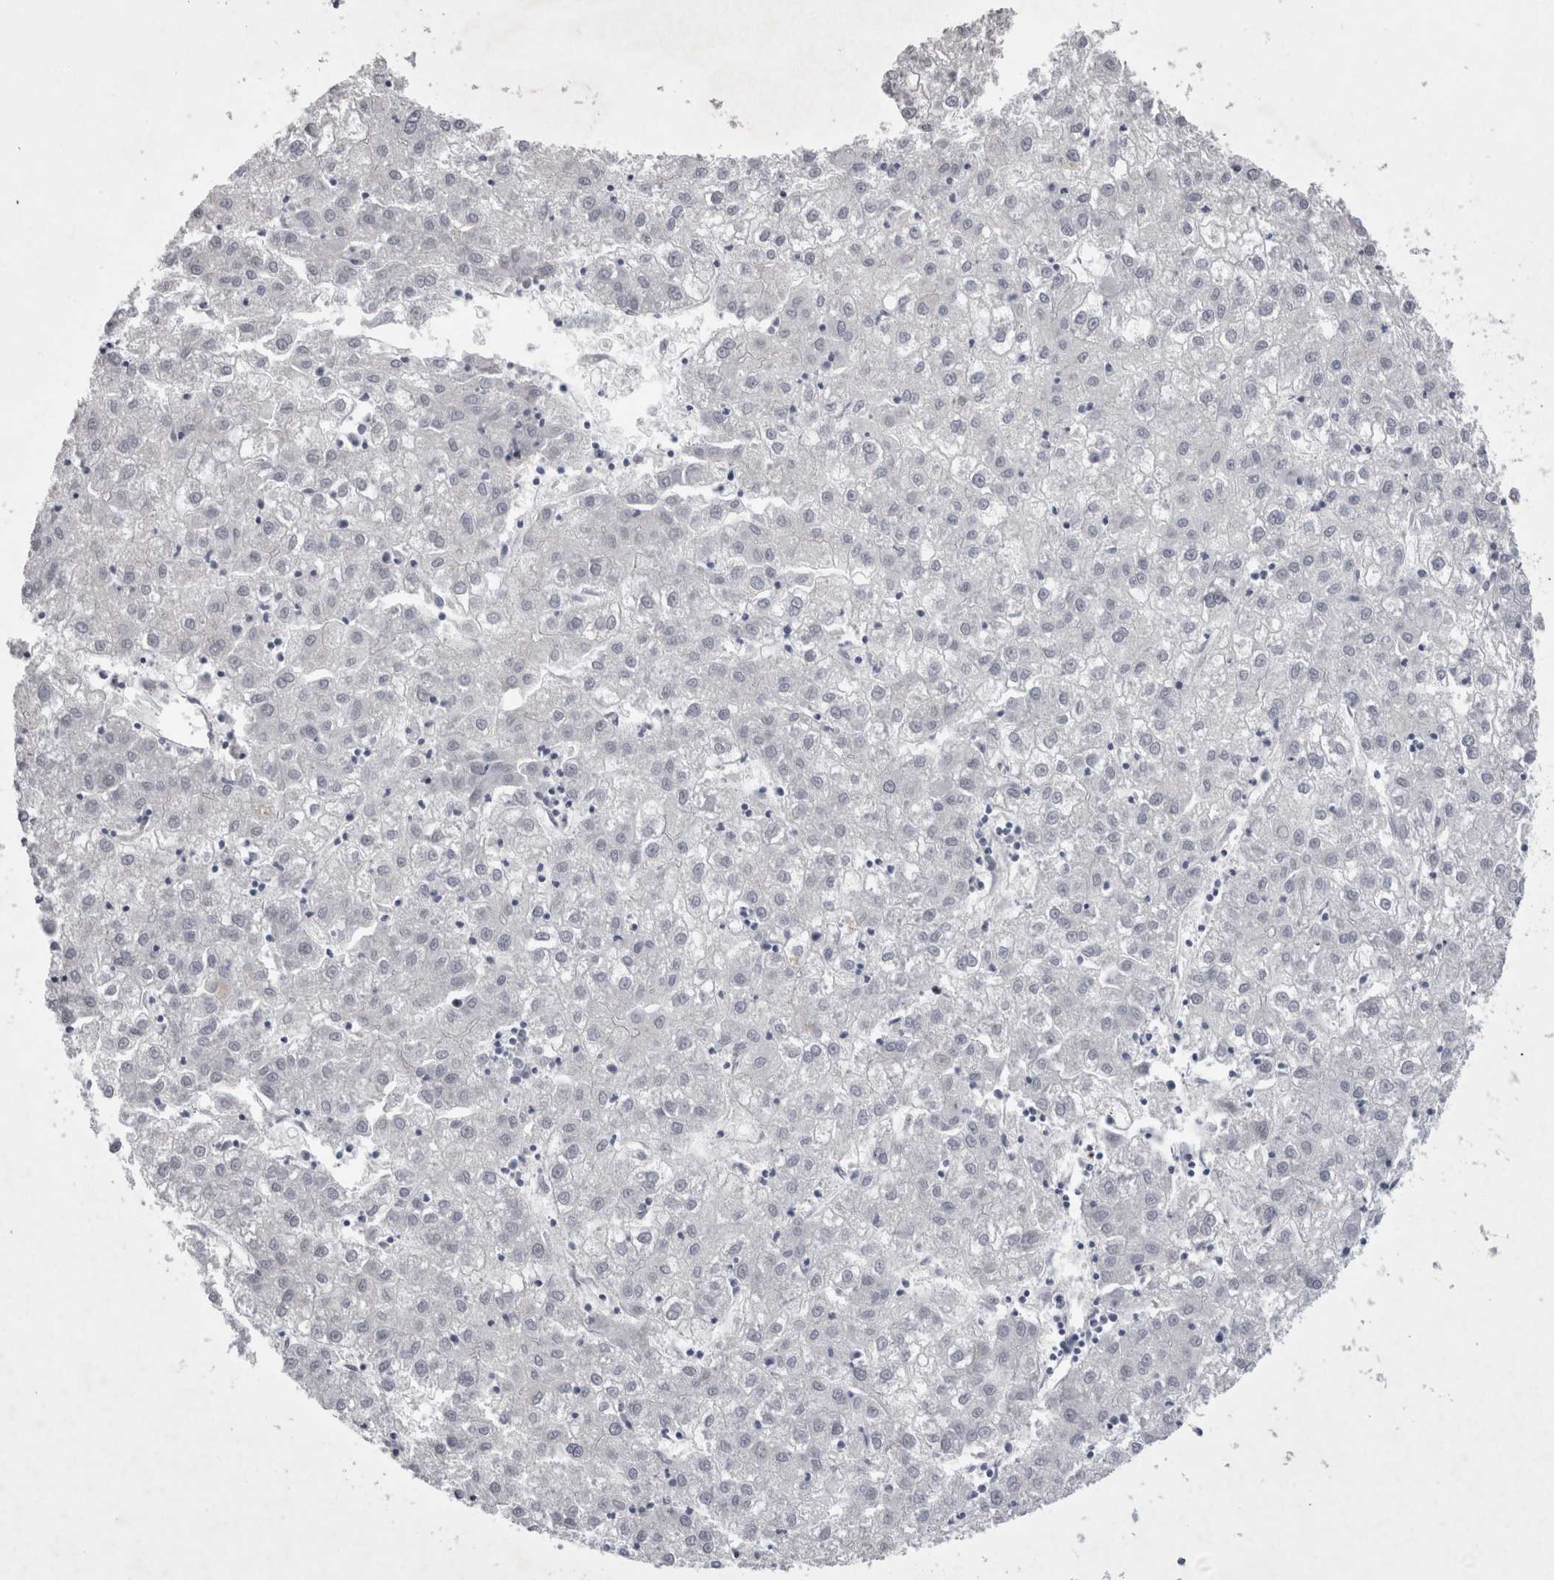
{"staining": {"intensity": "negative", "quantity": "none", "location": "none"}, "tissue": "liver cancer", "cell_type": "Tumor cells", "image_type": "cancer", "snomed": [{"axis": "morphology", "description": "Carcinoma, Hepatocellular, NOS"}, {"axis": "topography", "description": "Liver"}], "caption": "High power microscopy image of an immunohistochemistry (IHC) image of liver cancer (hepatocellular carcinoma), revealing no significant staining in tumor cells.", "gene": "KIF18B", "patient": {"sex": "male", "age": 72}}